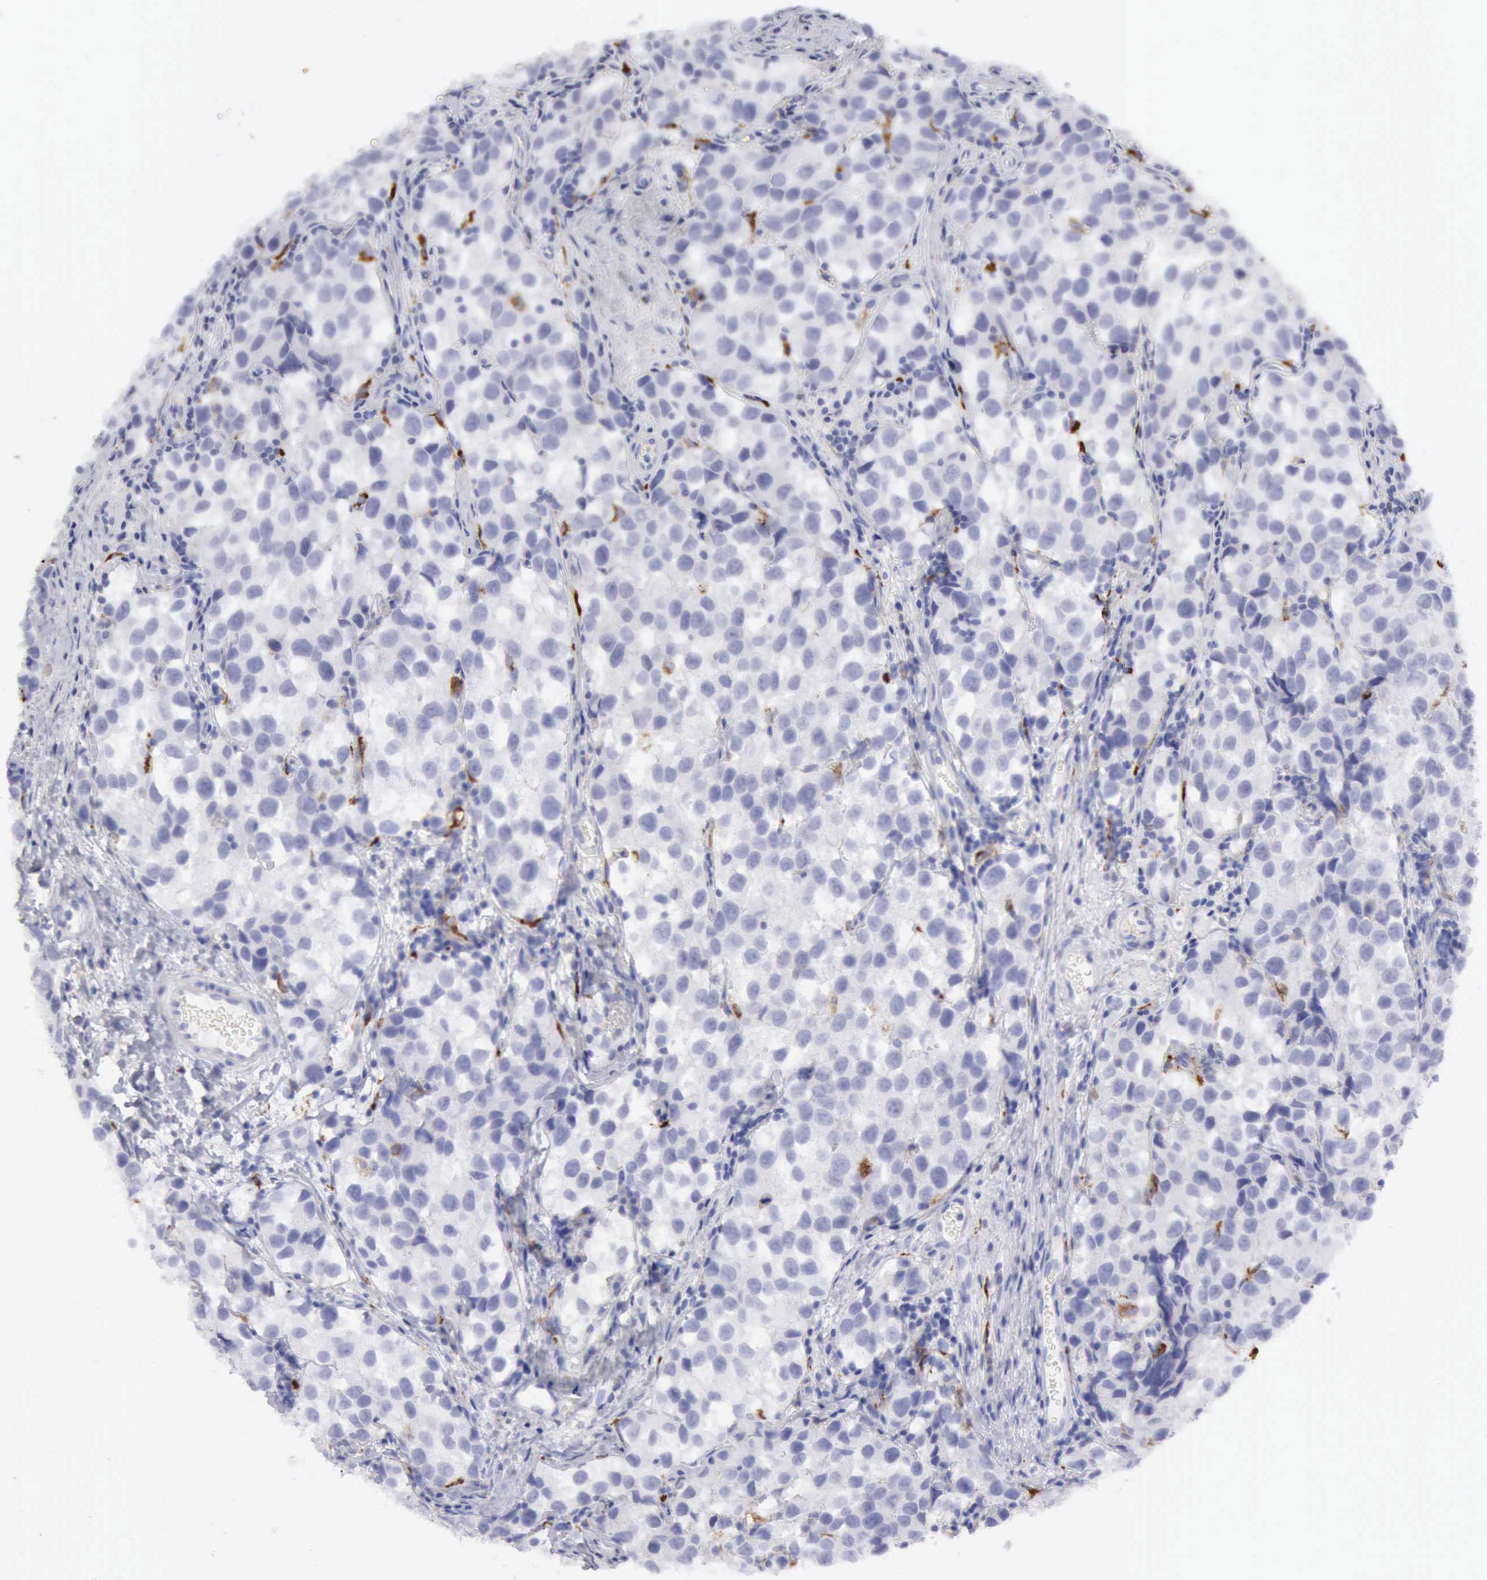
{"staining": {"intensity": "negative", "quantity": "none", "location": "none"}, "tissue": "testis cancer", "cell_type": "Tumor cells", "image_type": "cancer", "snomed": [{"axis": "morphology", "description": "Seminoma, NOS"}, {"axis": "topography", "description": "Testis"}], "caption": "Protein analysis of seminoma (testis) exhibits no significant positivity in tumor cells.", "gene": "CTSS", "patient": {"sex": "male", "age": 39}}